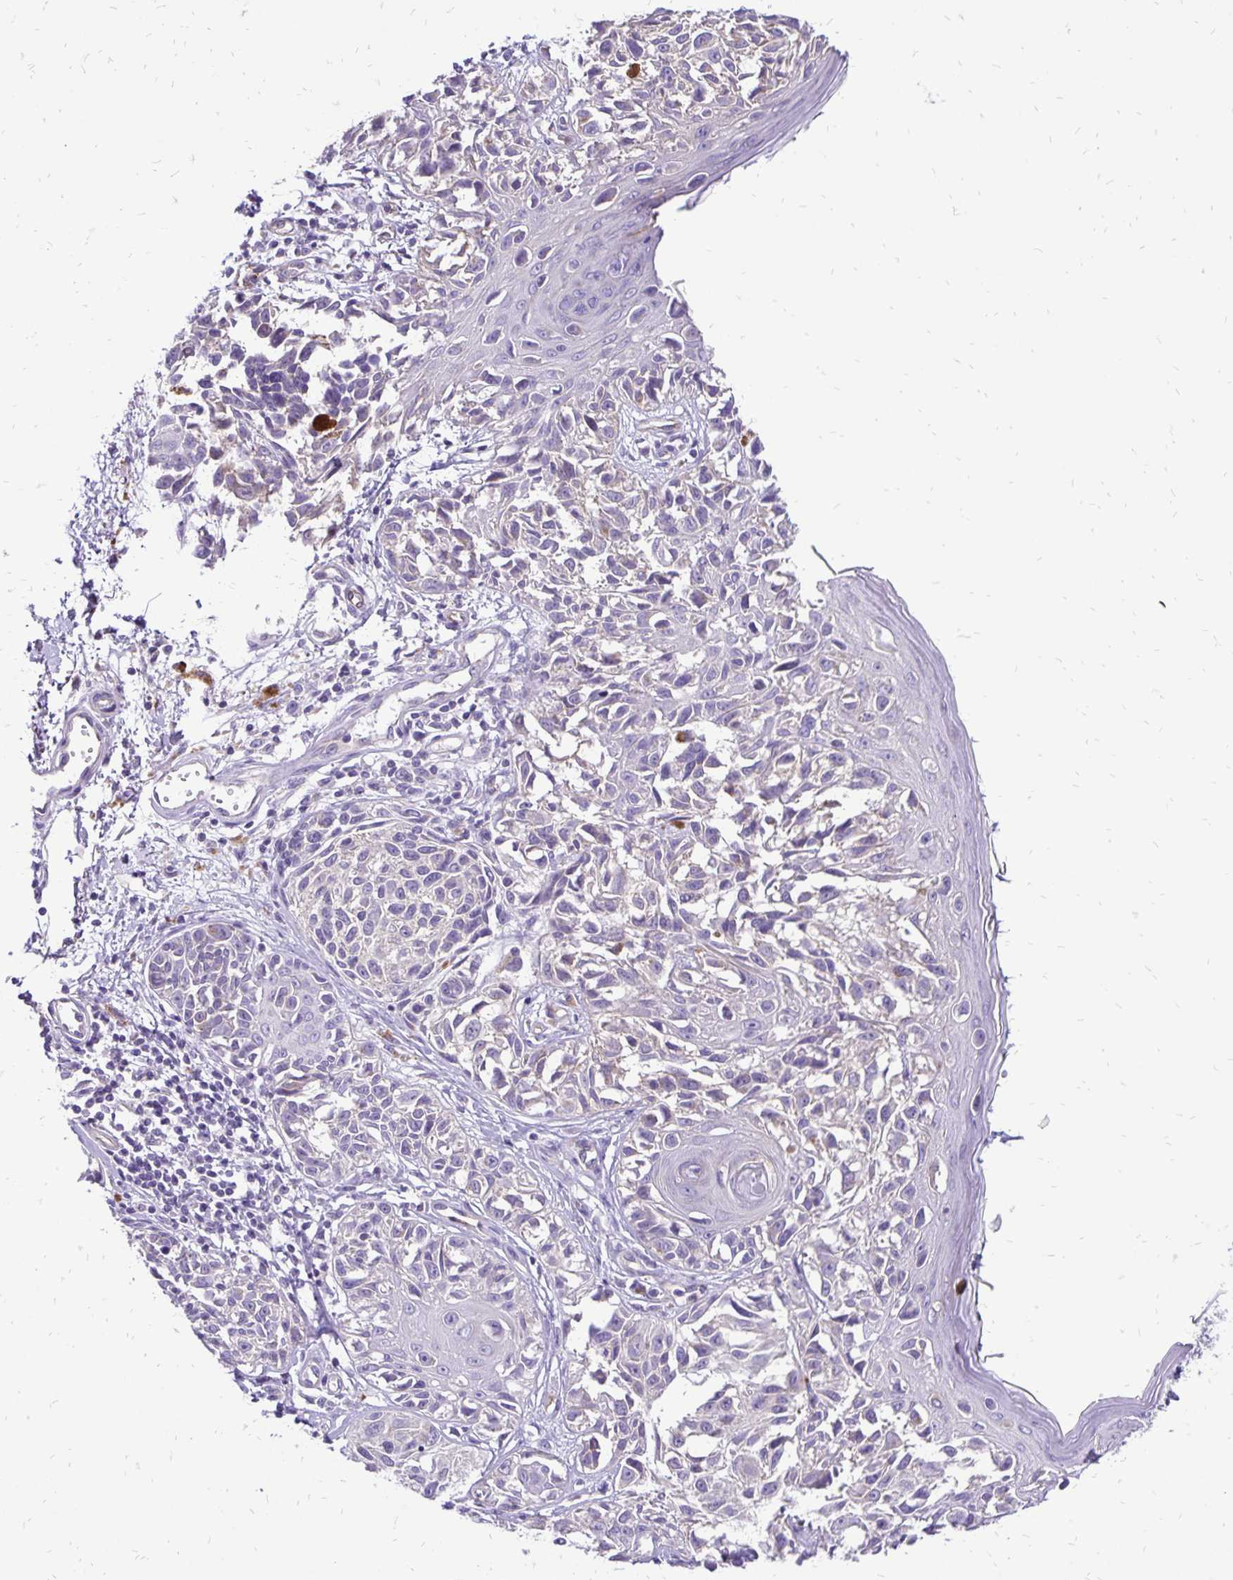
{"staining": {"intensity": "negative", "quantity": "none", "location": "none"}, "tissue": "melanoma", "cell_type": "Tumor cells", "image_type": "cancer", "snomed": [{"axis": "morphology", "description": "Malignant melanoma, NOS"}, {"axis": "topography", "description": "Skin"}], "caption": "Tumor cells show no significant protein expression in malignant melanoma.", "gene": "EIF5A", "patient": {"sex": "male", "age": 73}}